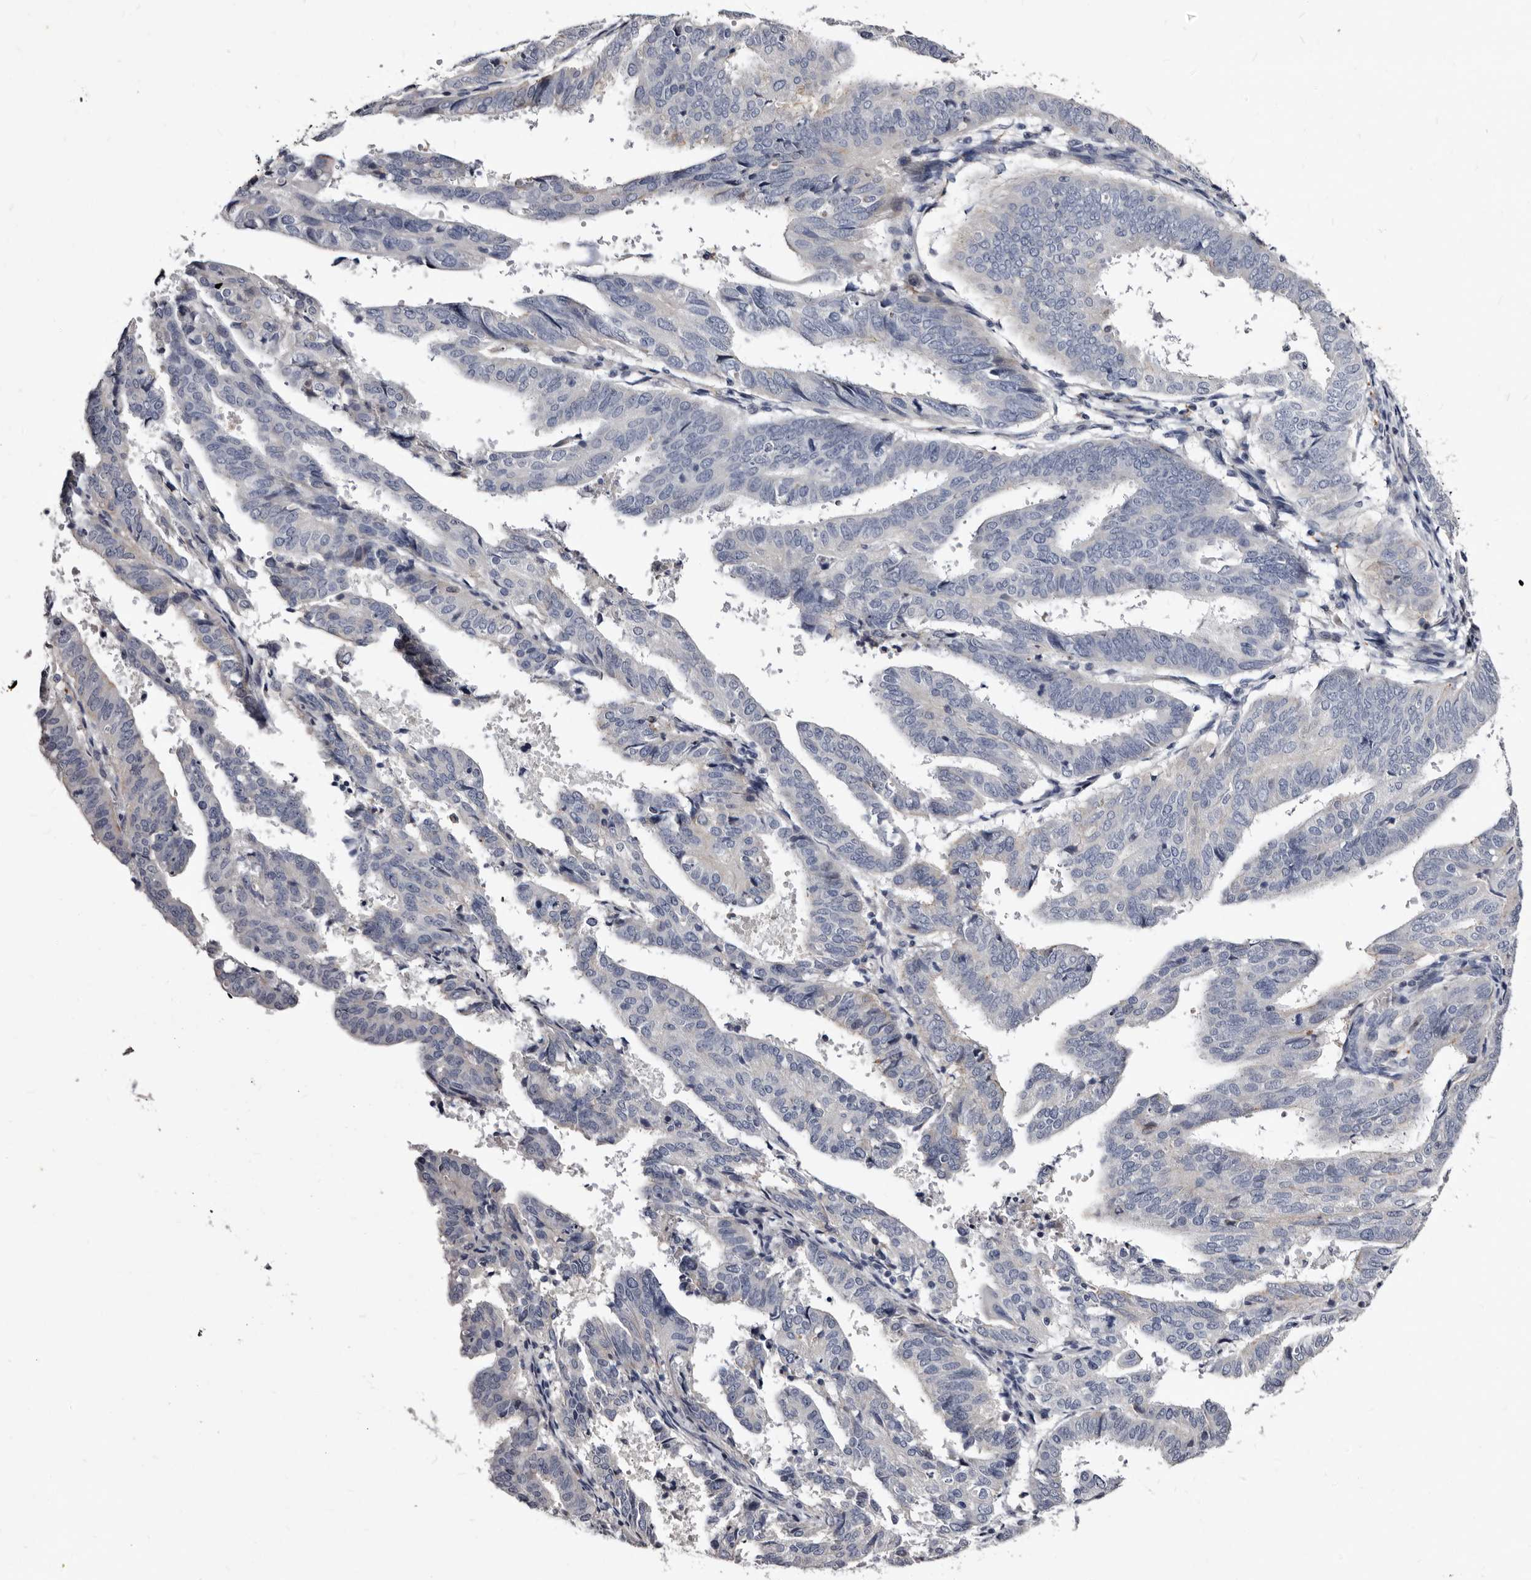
{"staining": {"intensity": "negative", "quantity": "none", "location": "none"}, "tissue": "endometrial cancer", "cell_type": "Tumor cells", "image_type": "cancer", "snomed": [{"axis": "morphology", "description": "Adenocarcinoma, NOS"}, {"axis": "topography", "description": "Uterus"}], "caption": "Immunohistochemistry (IHC) image of human endometrial cancer (adenocarcinoma) stained for a protein (brown), which reveals no staining in tumor cells.", "gene": "AUNIP", "patient": {"sex": "female", "age": 77}}